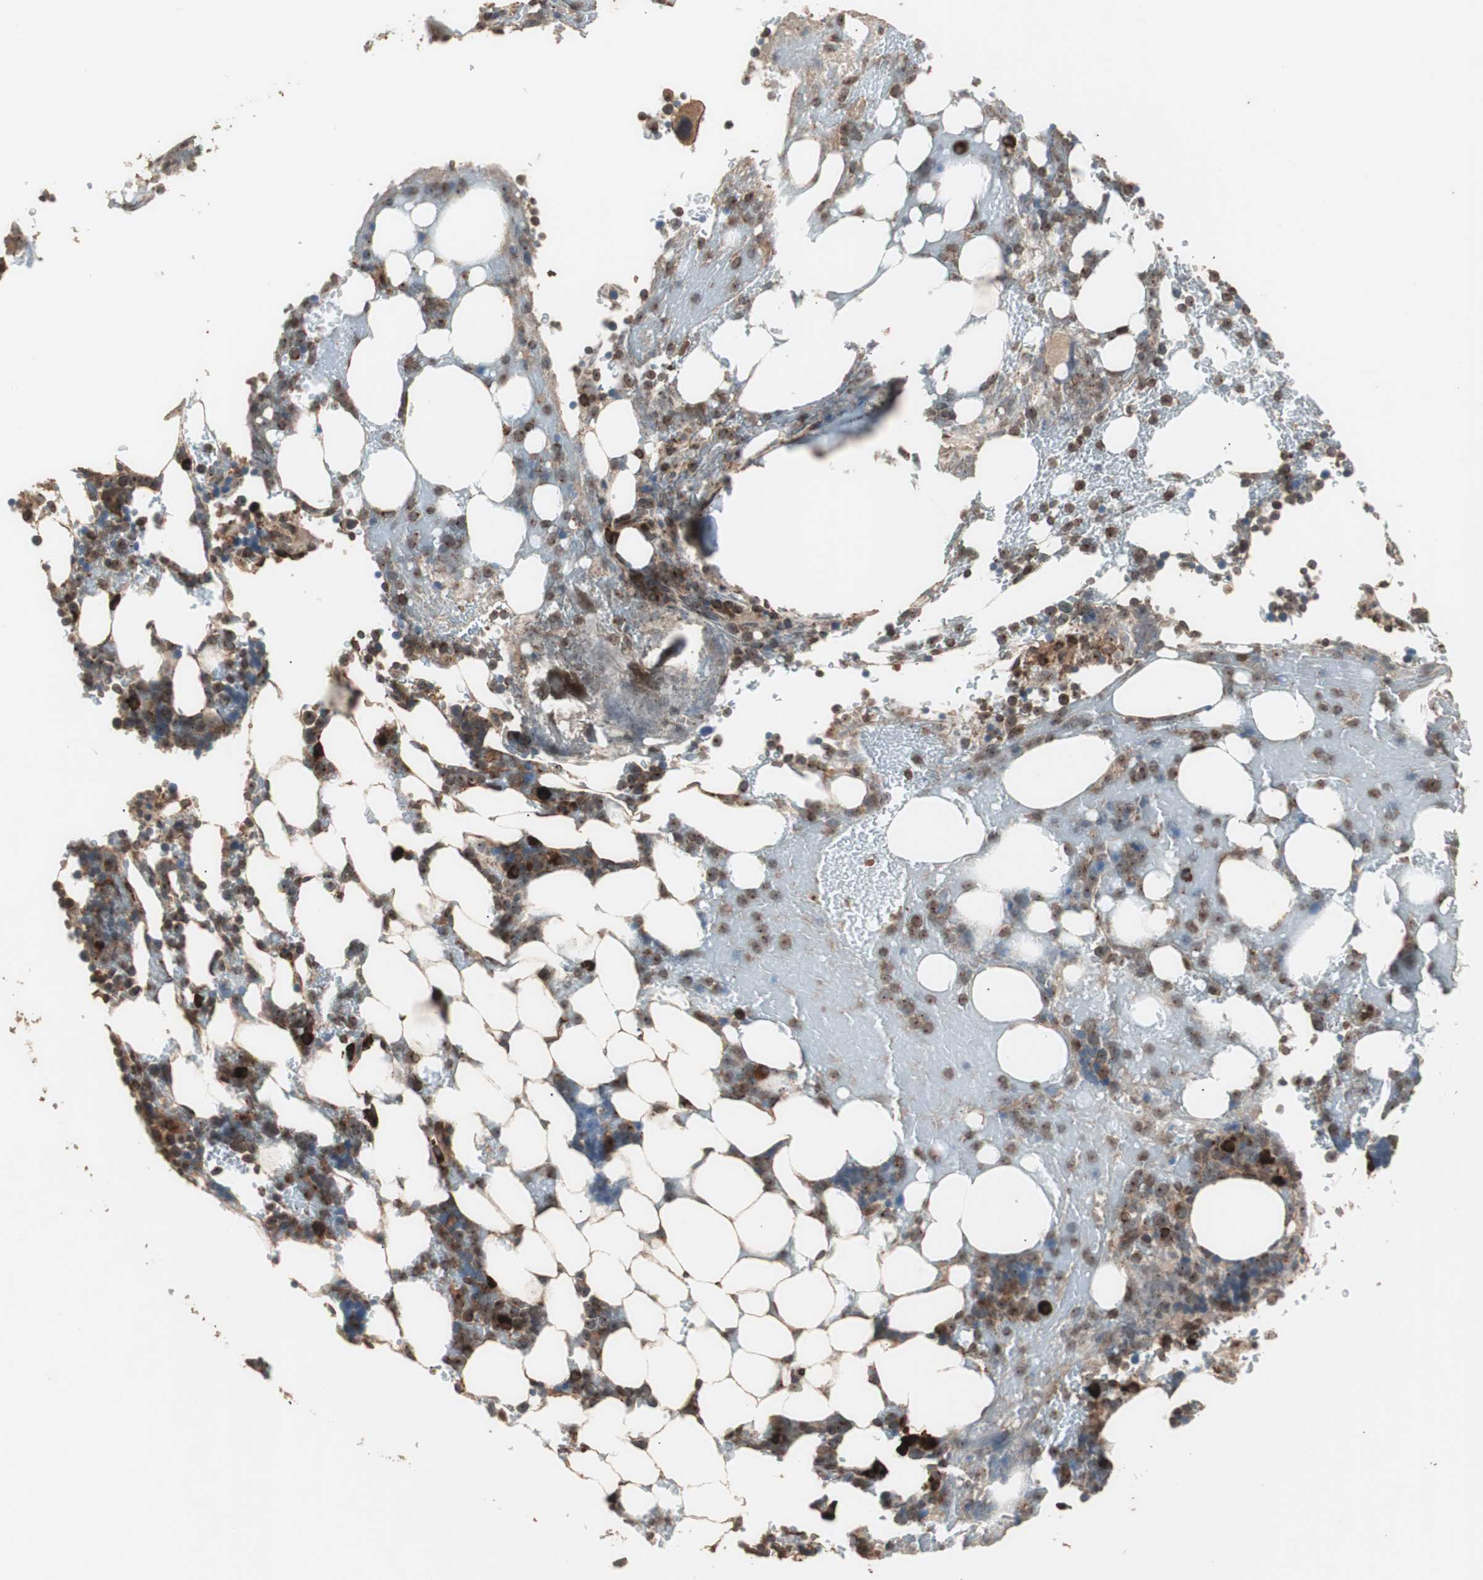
{"staining": {"intensity": "moderate", "quantity": "25%-75%", "location": "cytoplasmic/membranous"}, "tissue": "bone marrow", "cell_type": "Hematopoietic cells", "image_type": "normal", "snomed": [{"axis": "morphology", "description": "Normal tissue, NOS"}, {"axis": "topography", "description": "Bone marrow"}], "caption": "Bone marrow stained with a brown dye demonstrates moderate cytoplasmic/membranous positive expression in about 25%-75% of hematopoietic cells.", "gene": "LZTS1", "patient": {"sex": "female", "age": 73}}